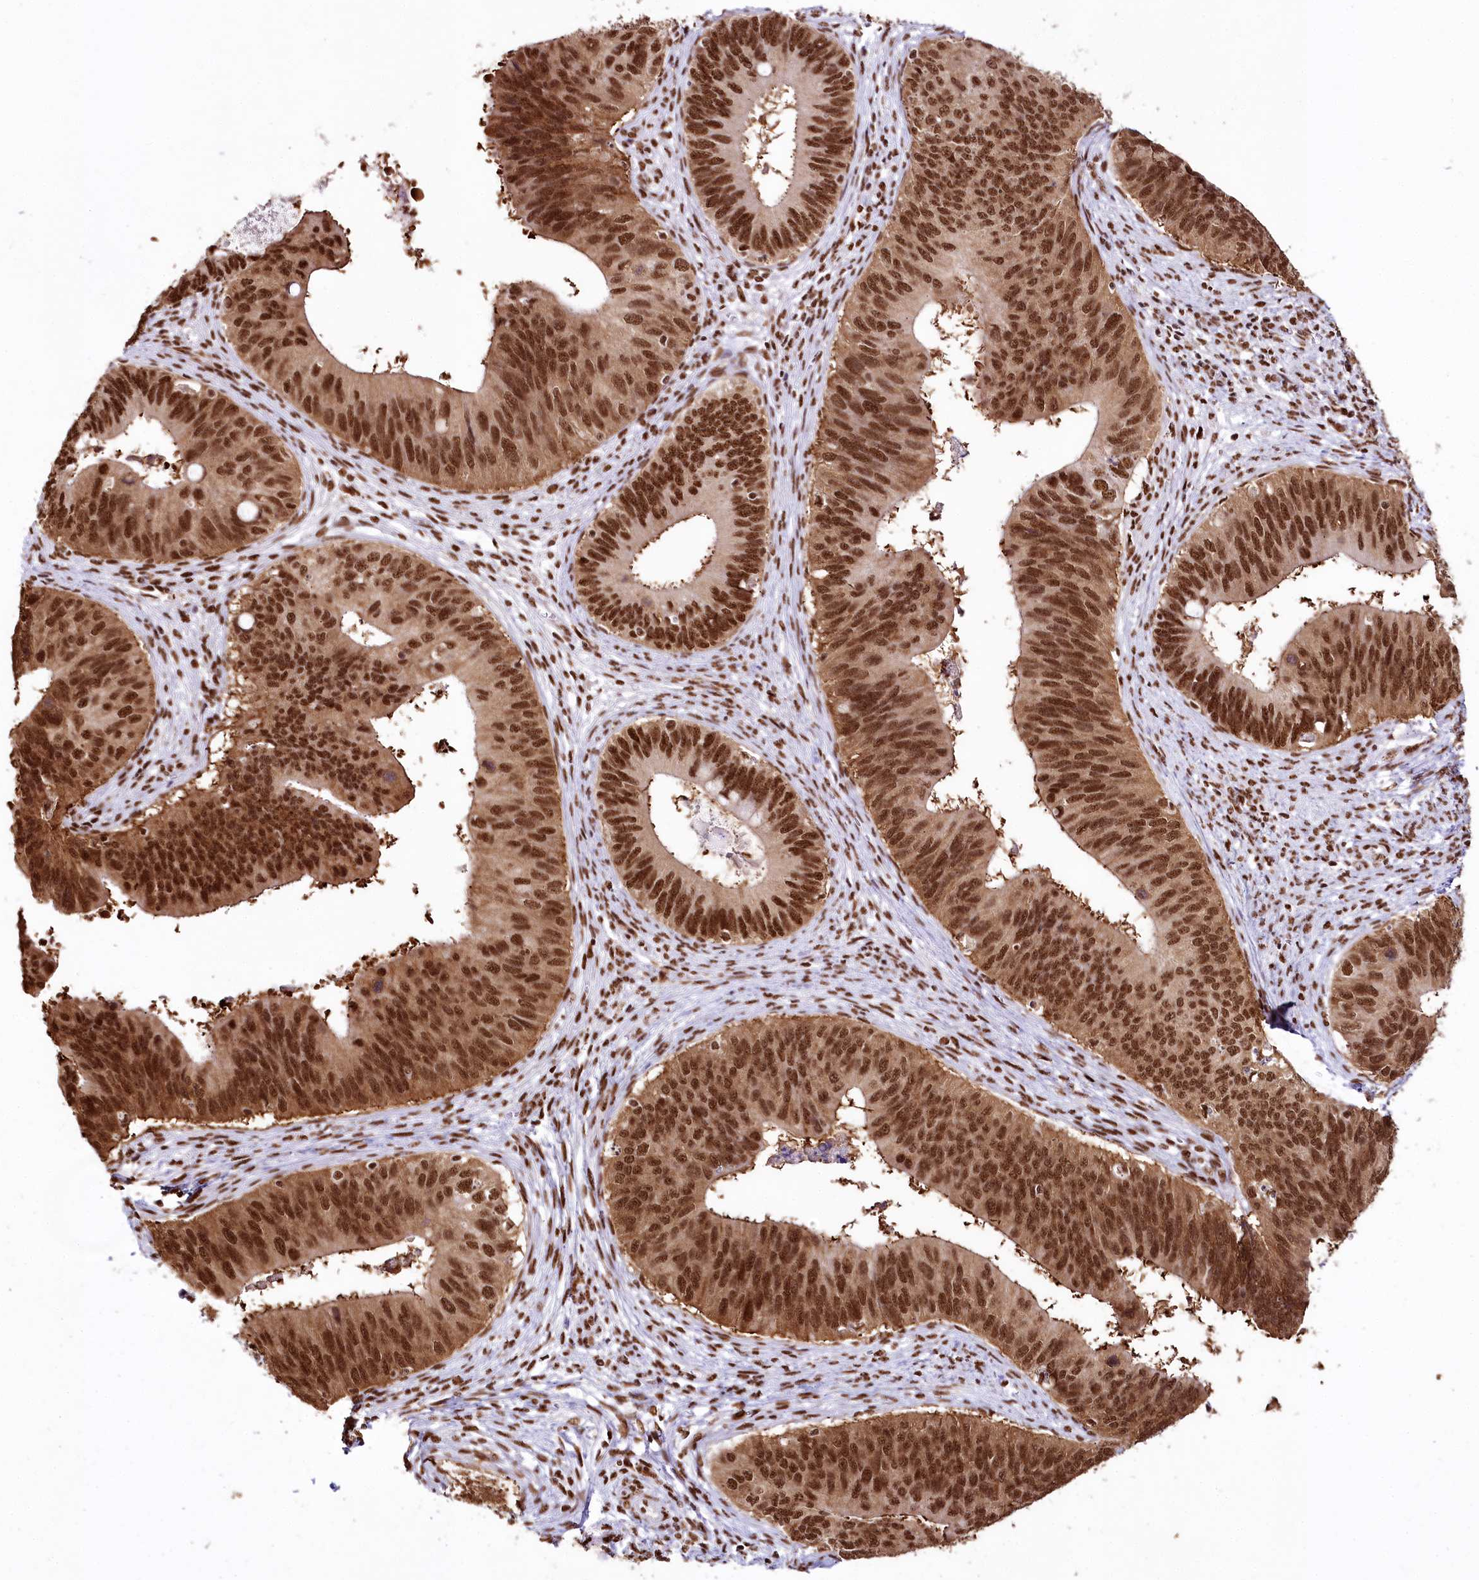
{"staining": {"intensity": "strong", "quantity": ">75%", "location": "nuclear"}, "tissue": "cervical cancer", "cell_type": "Tumor cells", "image_type": "cancer", "snomed": [{"axis": "morphology", "description": "Adenocarcinoma, NOS"}, {"axis": "topography", "description": "Cervix"}], "caption": "Immunohistochemistry (IHC) (DAB (3,3'-diaminobenzidine)) staining of human cervical cancer (adenocarcinoma) demonstrates strong nuclear protein expression in about >75% of tumor cells. The staining was performed using DAB to visualize the protein expression in brown, while the nuclei were stained in blue with hematoxylin (Magnification: 20x).", "gene": "SMARCE1", "patient": {"sex": "female", "age": 42}}